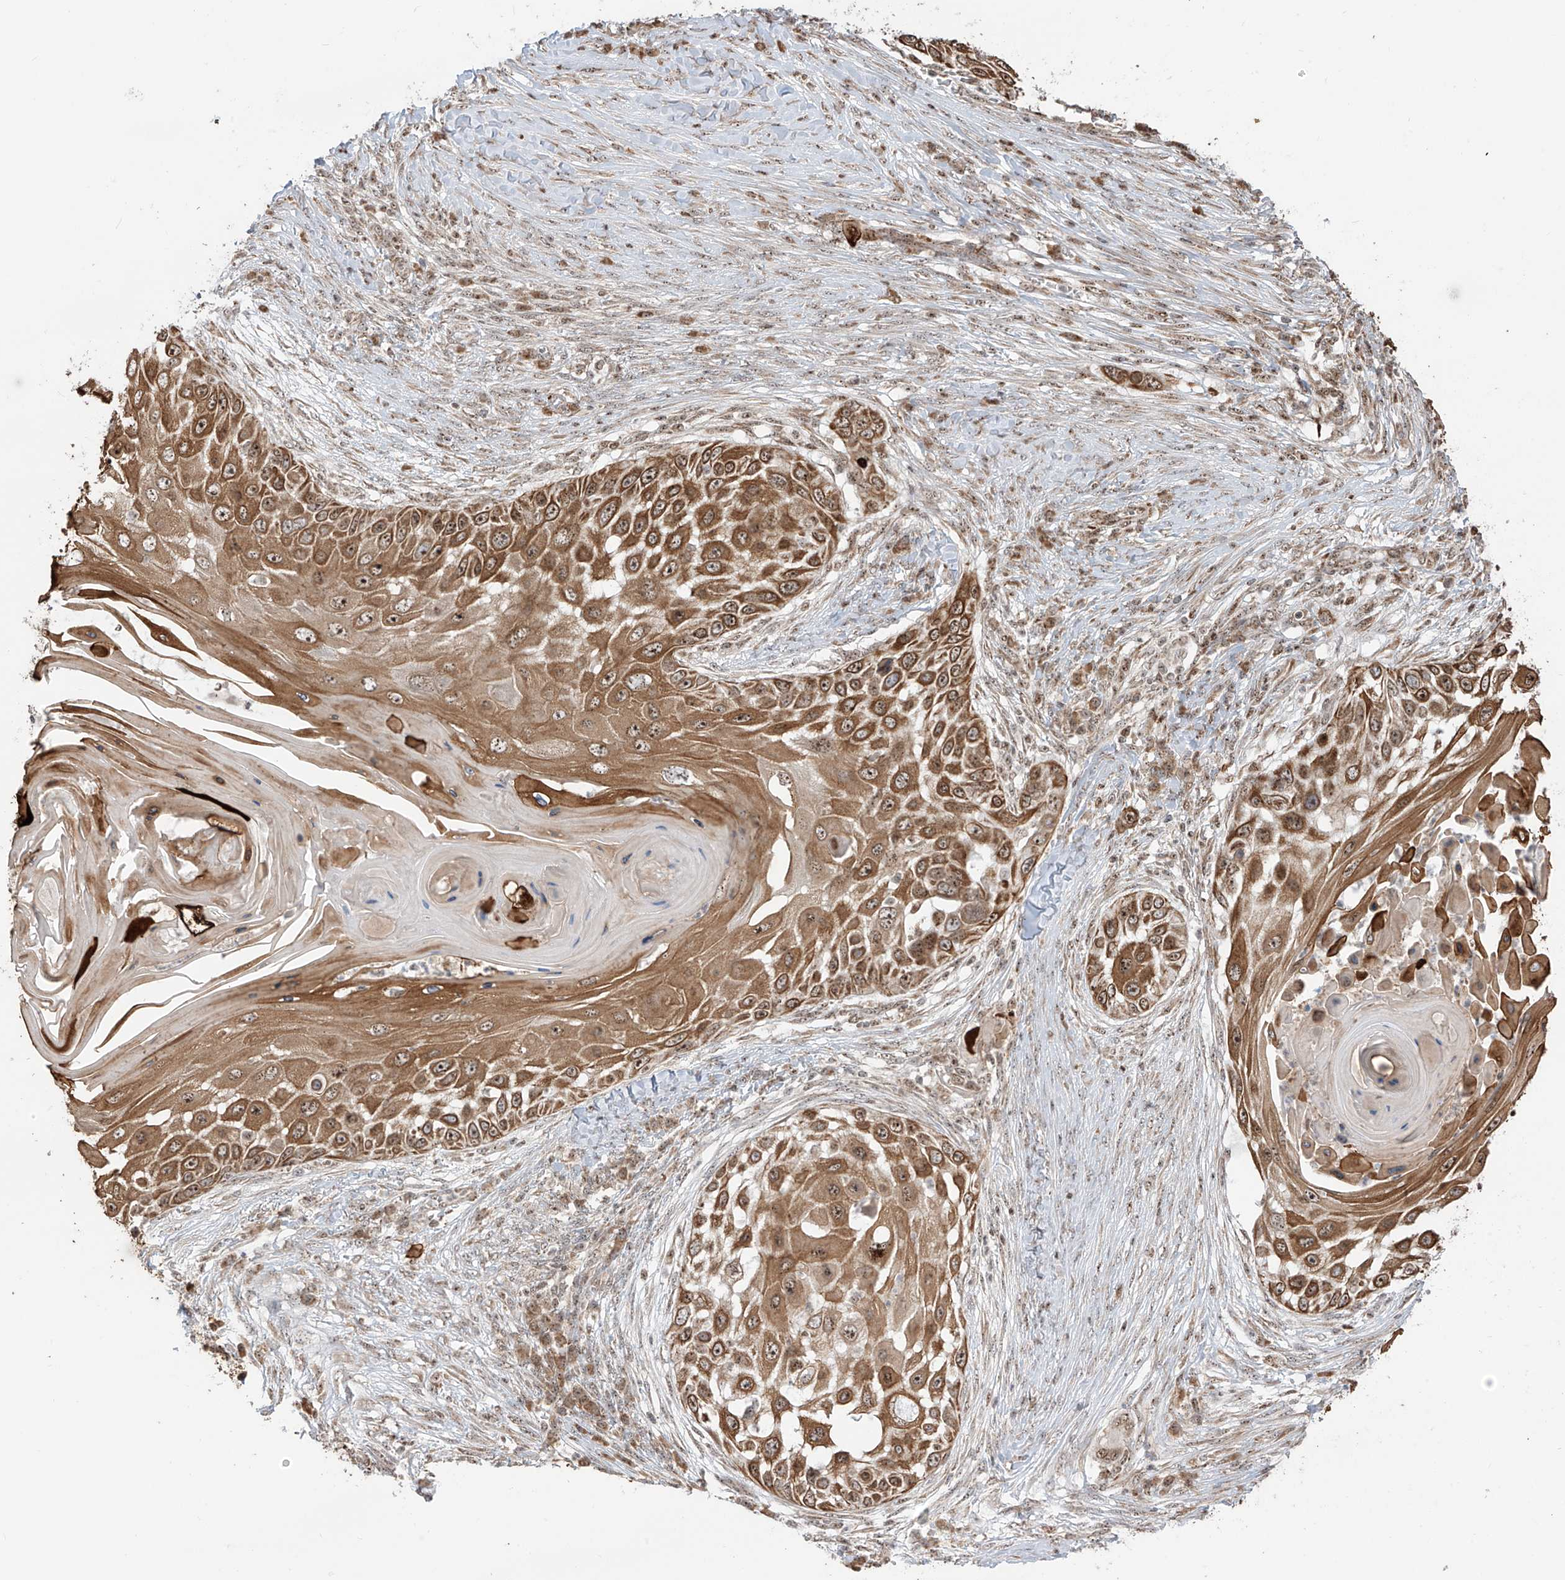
{"staining": {"intensity": "moderate", "quantity": ">75%", "location": "cytoplasmic/membranous,nuclear"}, "tissue": "skin cancer", "cell_type": "Tumor cells", "image_type": "cancer", "snomed": [{"axis": "morphology", "description": "Squamous cell carcinoma, NOS"}, {"axis": "topography", "description": "Skin"}], "caption": "Immunohistochemical staining of human squamous cell carcinoma (skin) exhibits medium levels of moderate cytoplasmic/membranous and nuclear staining in about >75% of tumor cells.", "gene": "ZBTB8A", "patient": {"sex": "female", "age": 44}}